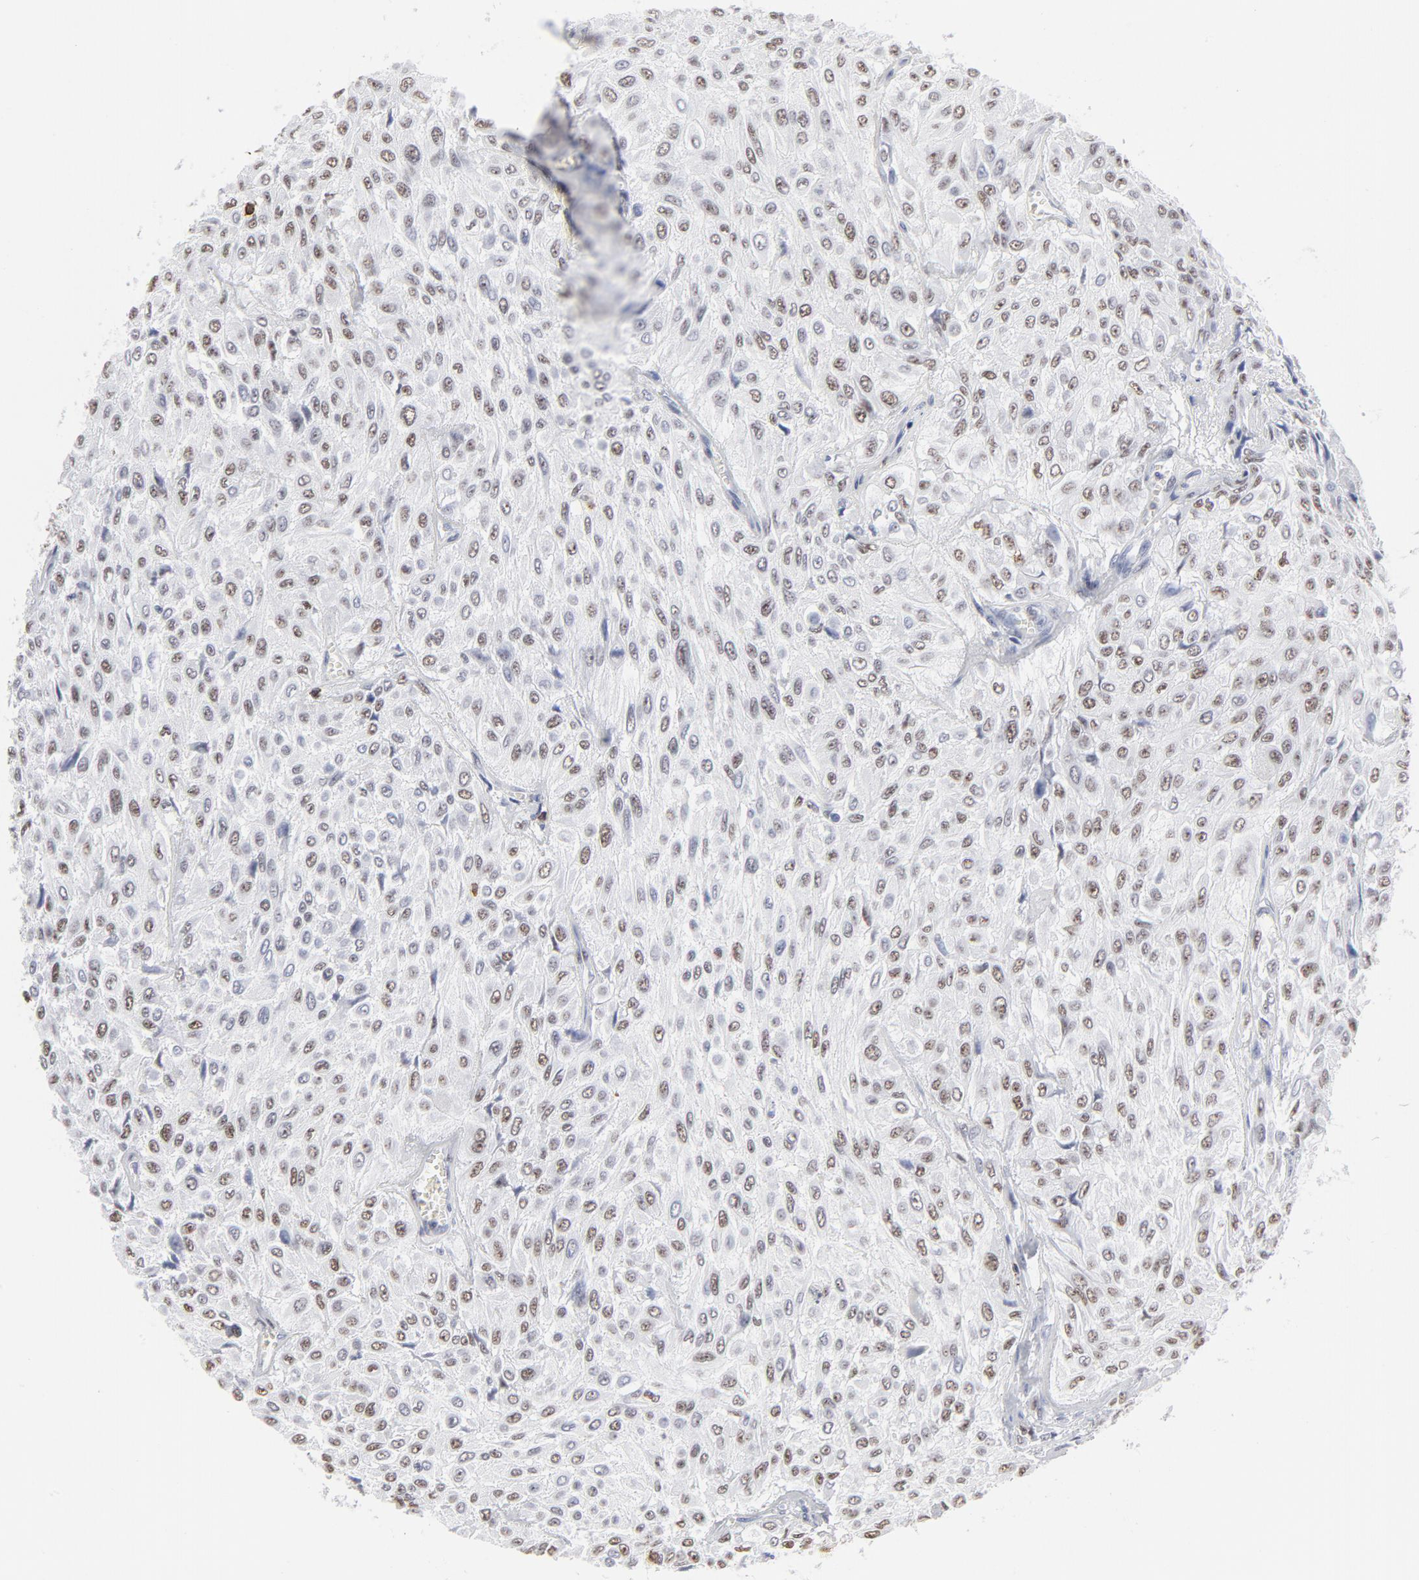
{"staining": {"intensity": "moderate", "quantity": ">75%", "location": "nuclear"}, "tissue": "urothelial cancer", "cell_type": "Tumor cells", "image_type": "cancer", "snomed": [{"axis": "morphology", "description": "Urothelial carcinoma, High grade"}, {"axis": "topography", "description": "Urinary bladder"}], "caption": "High-grade urothelial carcinoma stained with a protein marker exhibits moderate staining in tumor cells.", "gene": "CD2", "patient": {"sex": "male", "age": 57}}